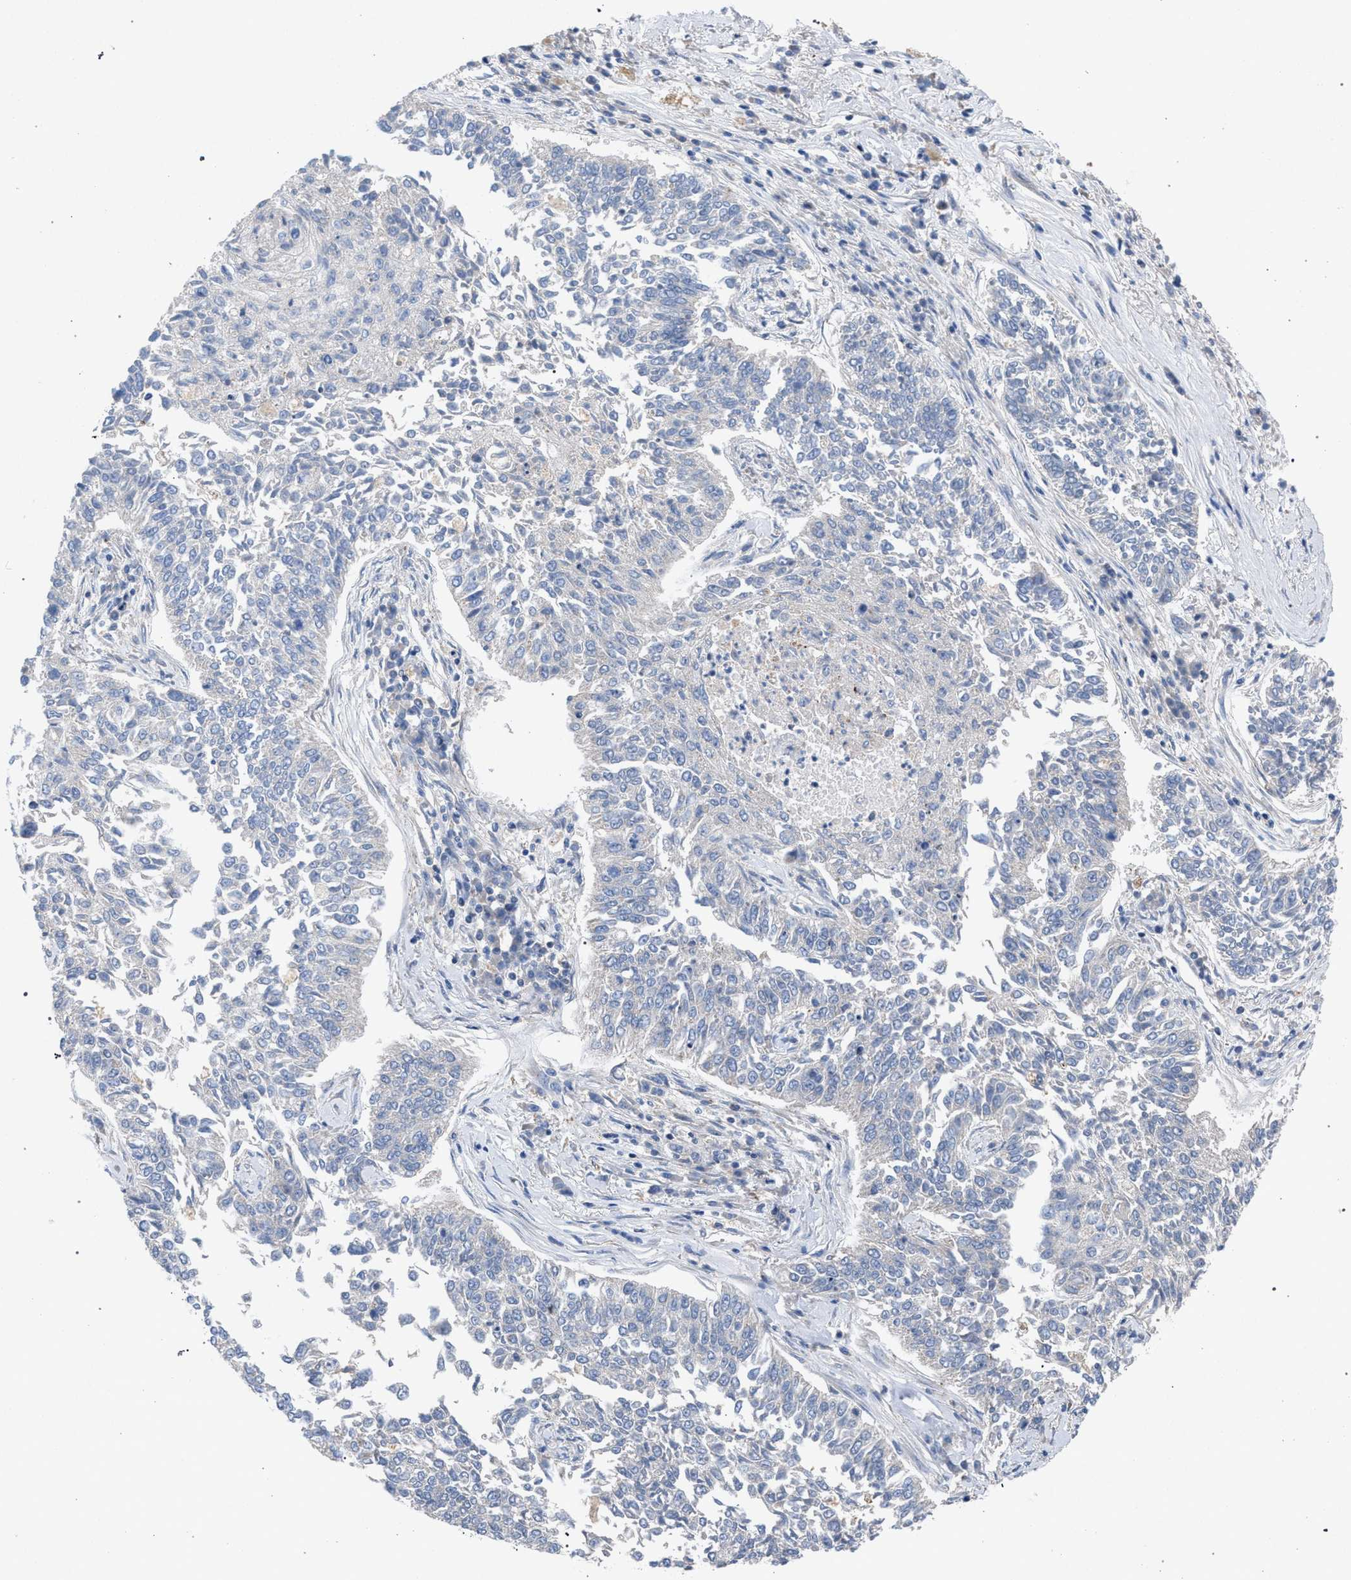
{"staining": {"intensity": "negative", "quantity": "none", "location": "none"}, "tissue": "lung cancer", "cell_type": "Tumor cells", "image_type": "cancer", "snomed": [{"axis": "morphology", "description": "Normal tissue, NOS"}, {"axis": "morphology", "description": "Squamous cell carcinoma, NOS"}, {"axis": "topography", "description": "Cartilage tissue"}, {"axis": "topography", "description": "Bronchus"}, {"axis": "topography", "description": "Lung"}], "caption": "A histopathology image of human lung squamous cell carcinoma is negative for staining in tumor cells.", "gene": "VPS13A", "patient": {"sex": "female", "age": 49}}